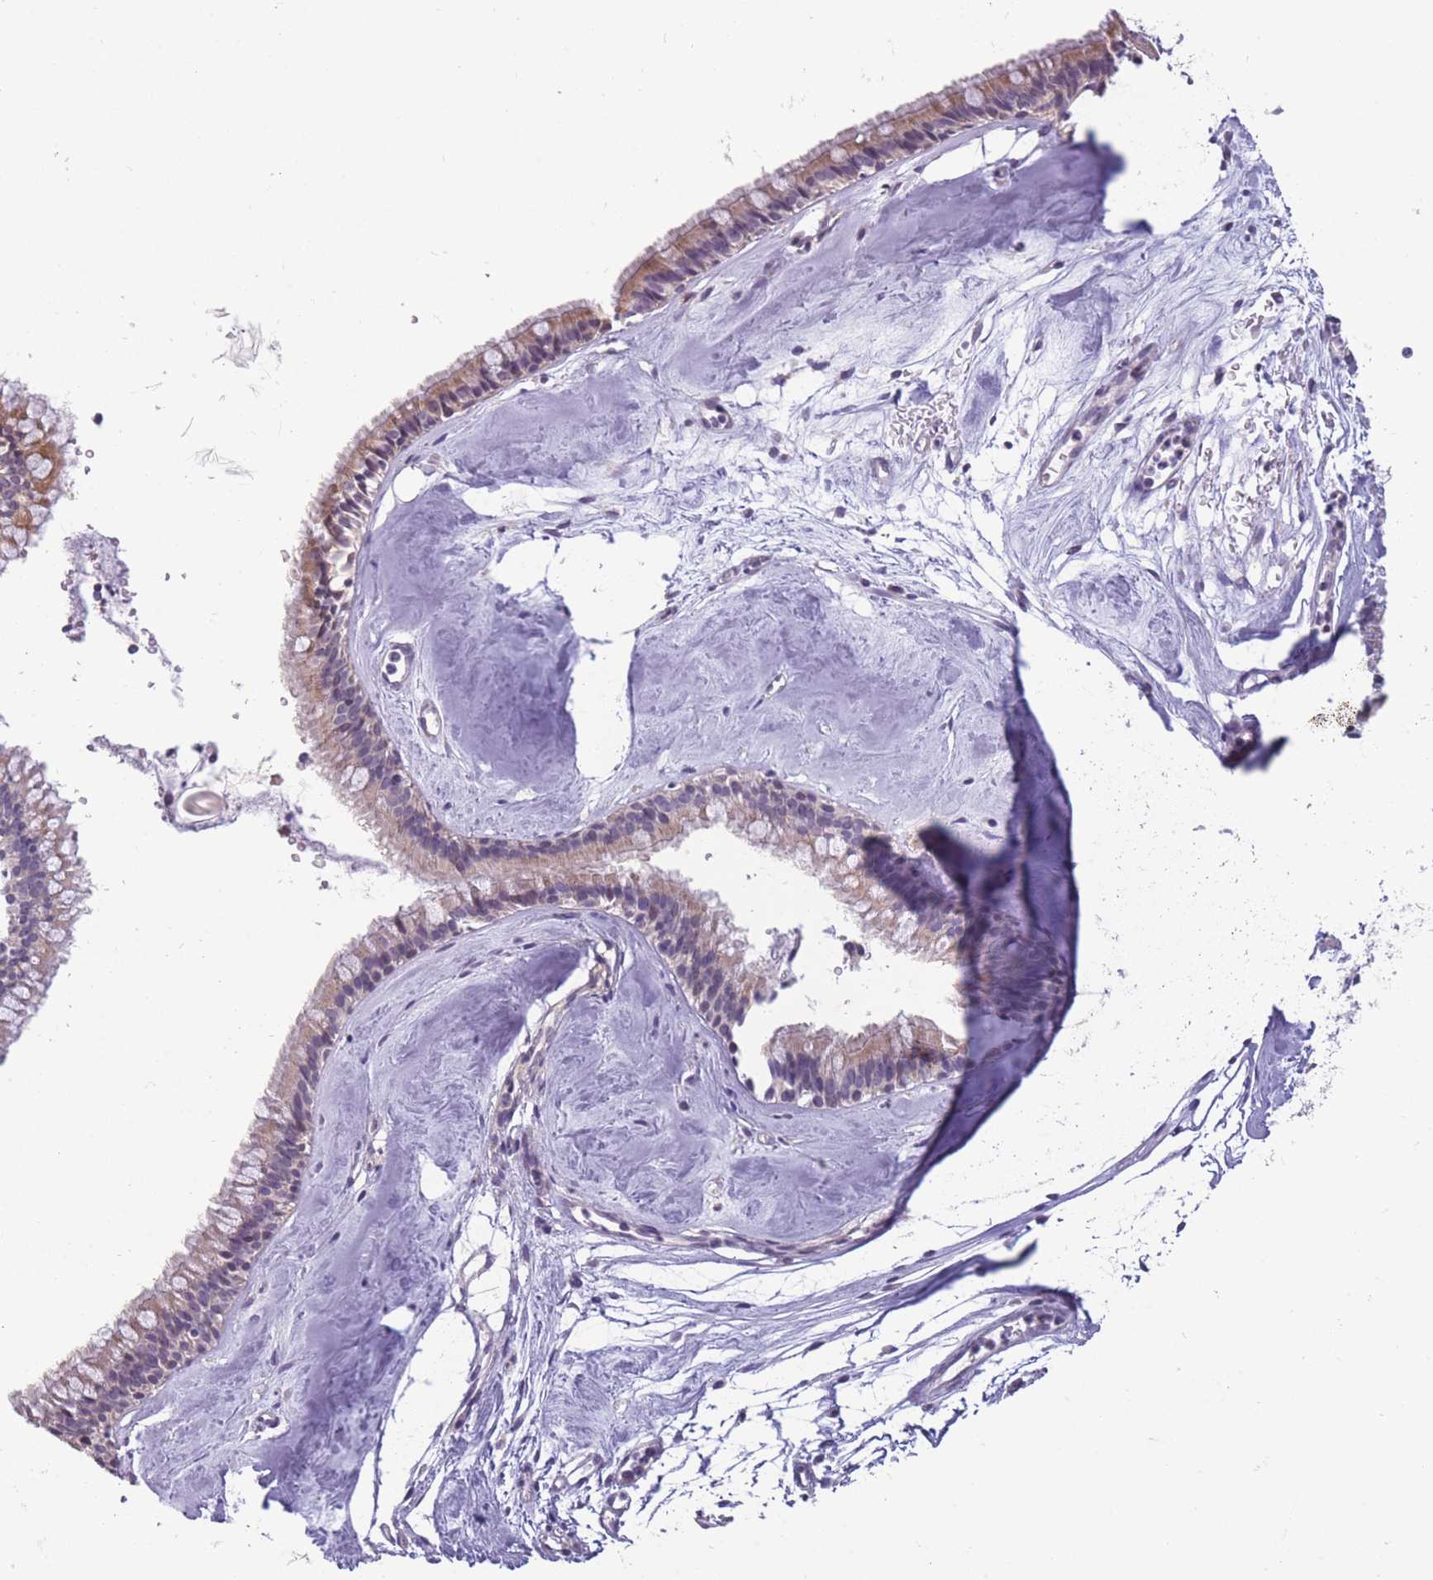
{"staining": {"intensity": "moderate", "quantity": "25%-75%", "location": "cytoplasmic/membranous"}, "tissue": "nasopharynx", "cell_type": "Respiratory epithelial cells", "image_type": "normal", "snomed": [{"axis": "morphology", "description": "Normal tissue, NOS"}, {"axis": "topography", "description": "Nasopharynx"}], "caption": "IHC of normal nasopharynx reveals medium levels of moderate cytoplasmic/membranous positivity in about 25%-75% of respiratory epithelial cells.", "gene": "MRPS18C", "patient": {"sex": "male", "age": 65}}